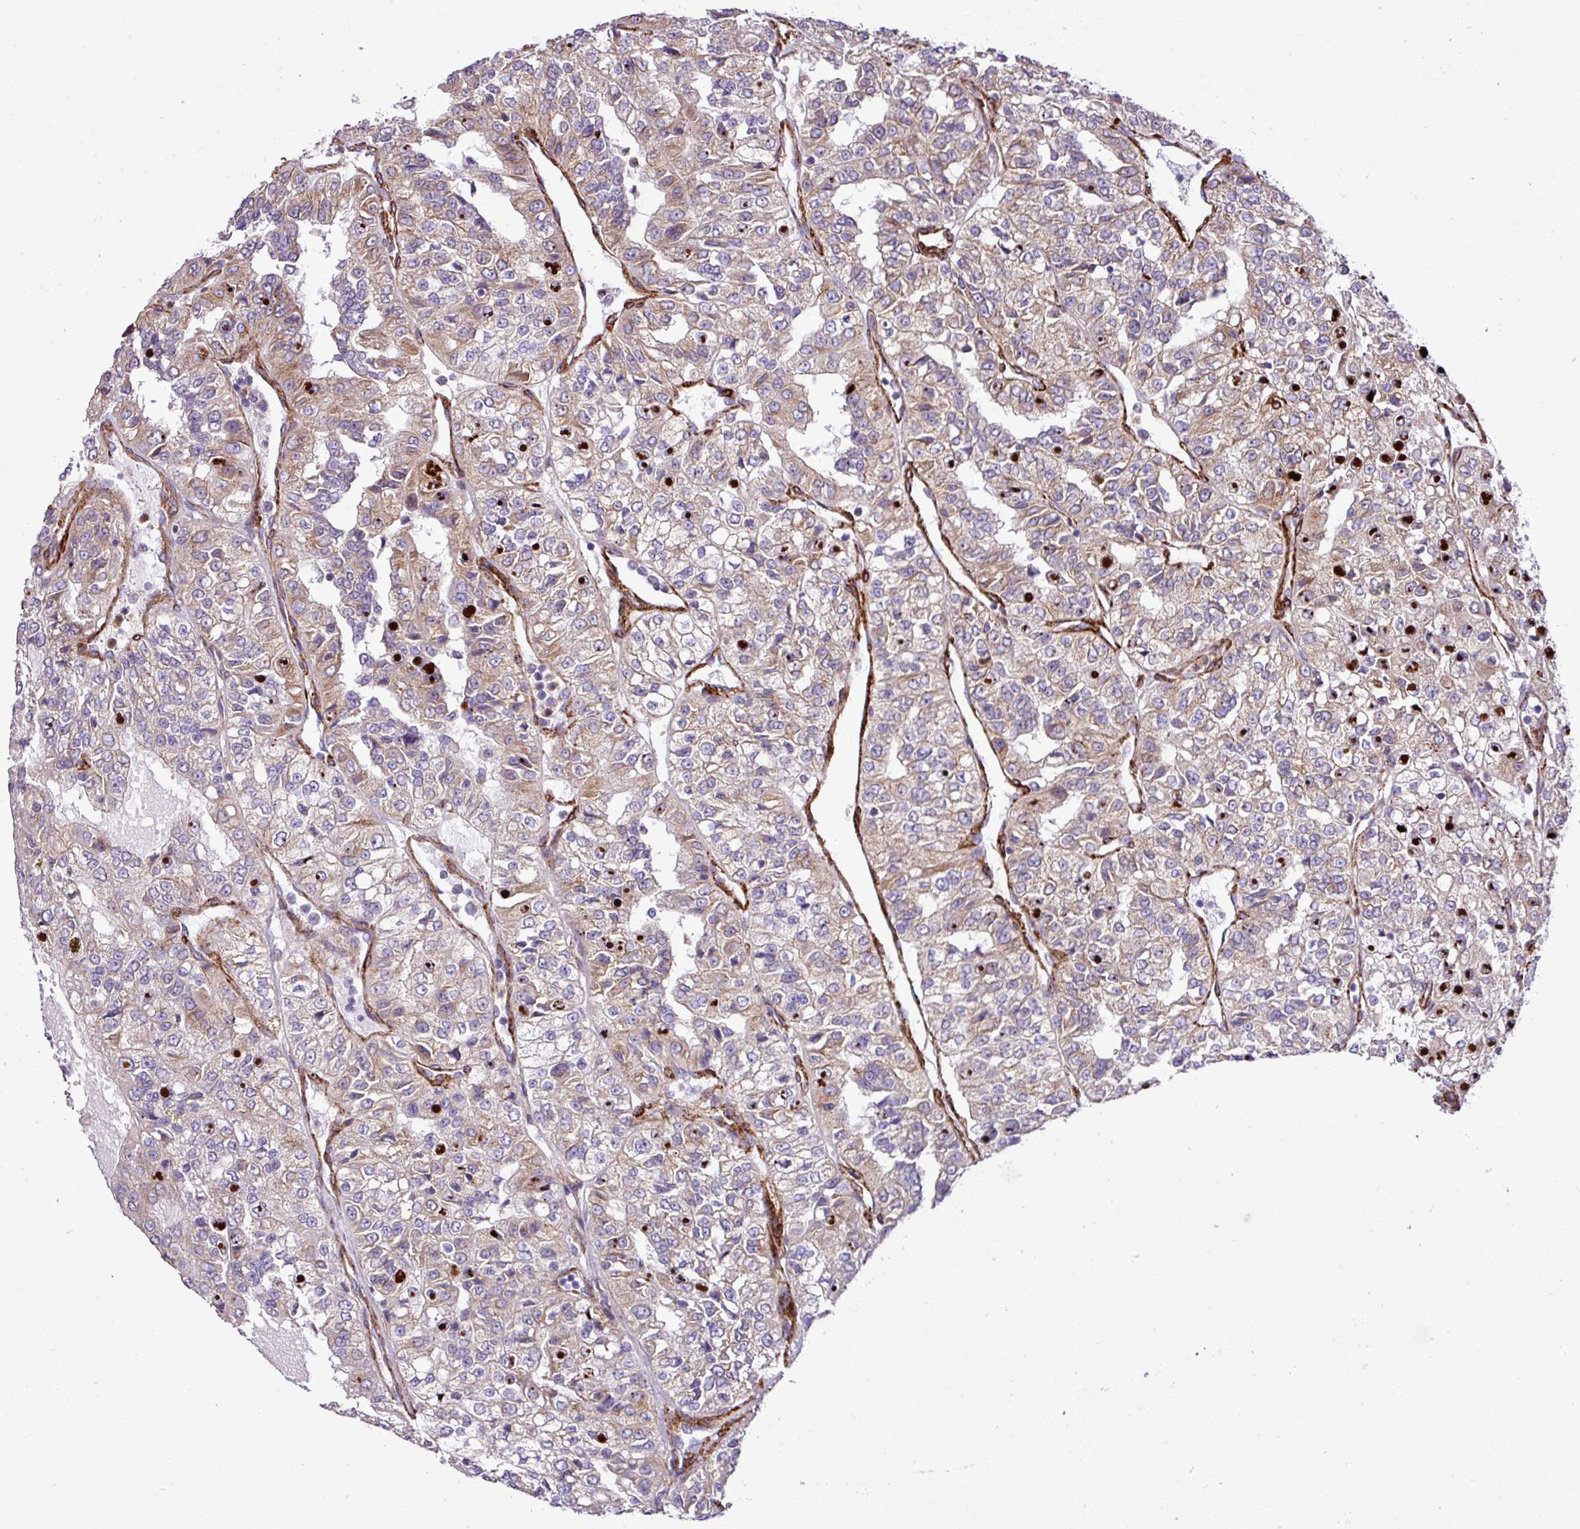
{"staining": {"intensity": "weak", "quantity": "25%-75%", "location": "cytoplasmic/membranous"}, "tissue": "renal cancer", "cell_type": "Tumor cells", "image_type": "cancer", "snomed": [{"axis": "morphology", "description": "Adenocarcinoma, NOS"}, {"axis": "topography", "description": "Kidney"}], "caption": "Renal cancer stained for a protein shows weak cytoplasmic/membranous positivity in tumor cells.", "gene": "FAM47E", "patient": {"sex": "female", "age": 63}}